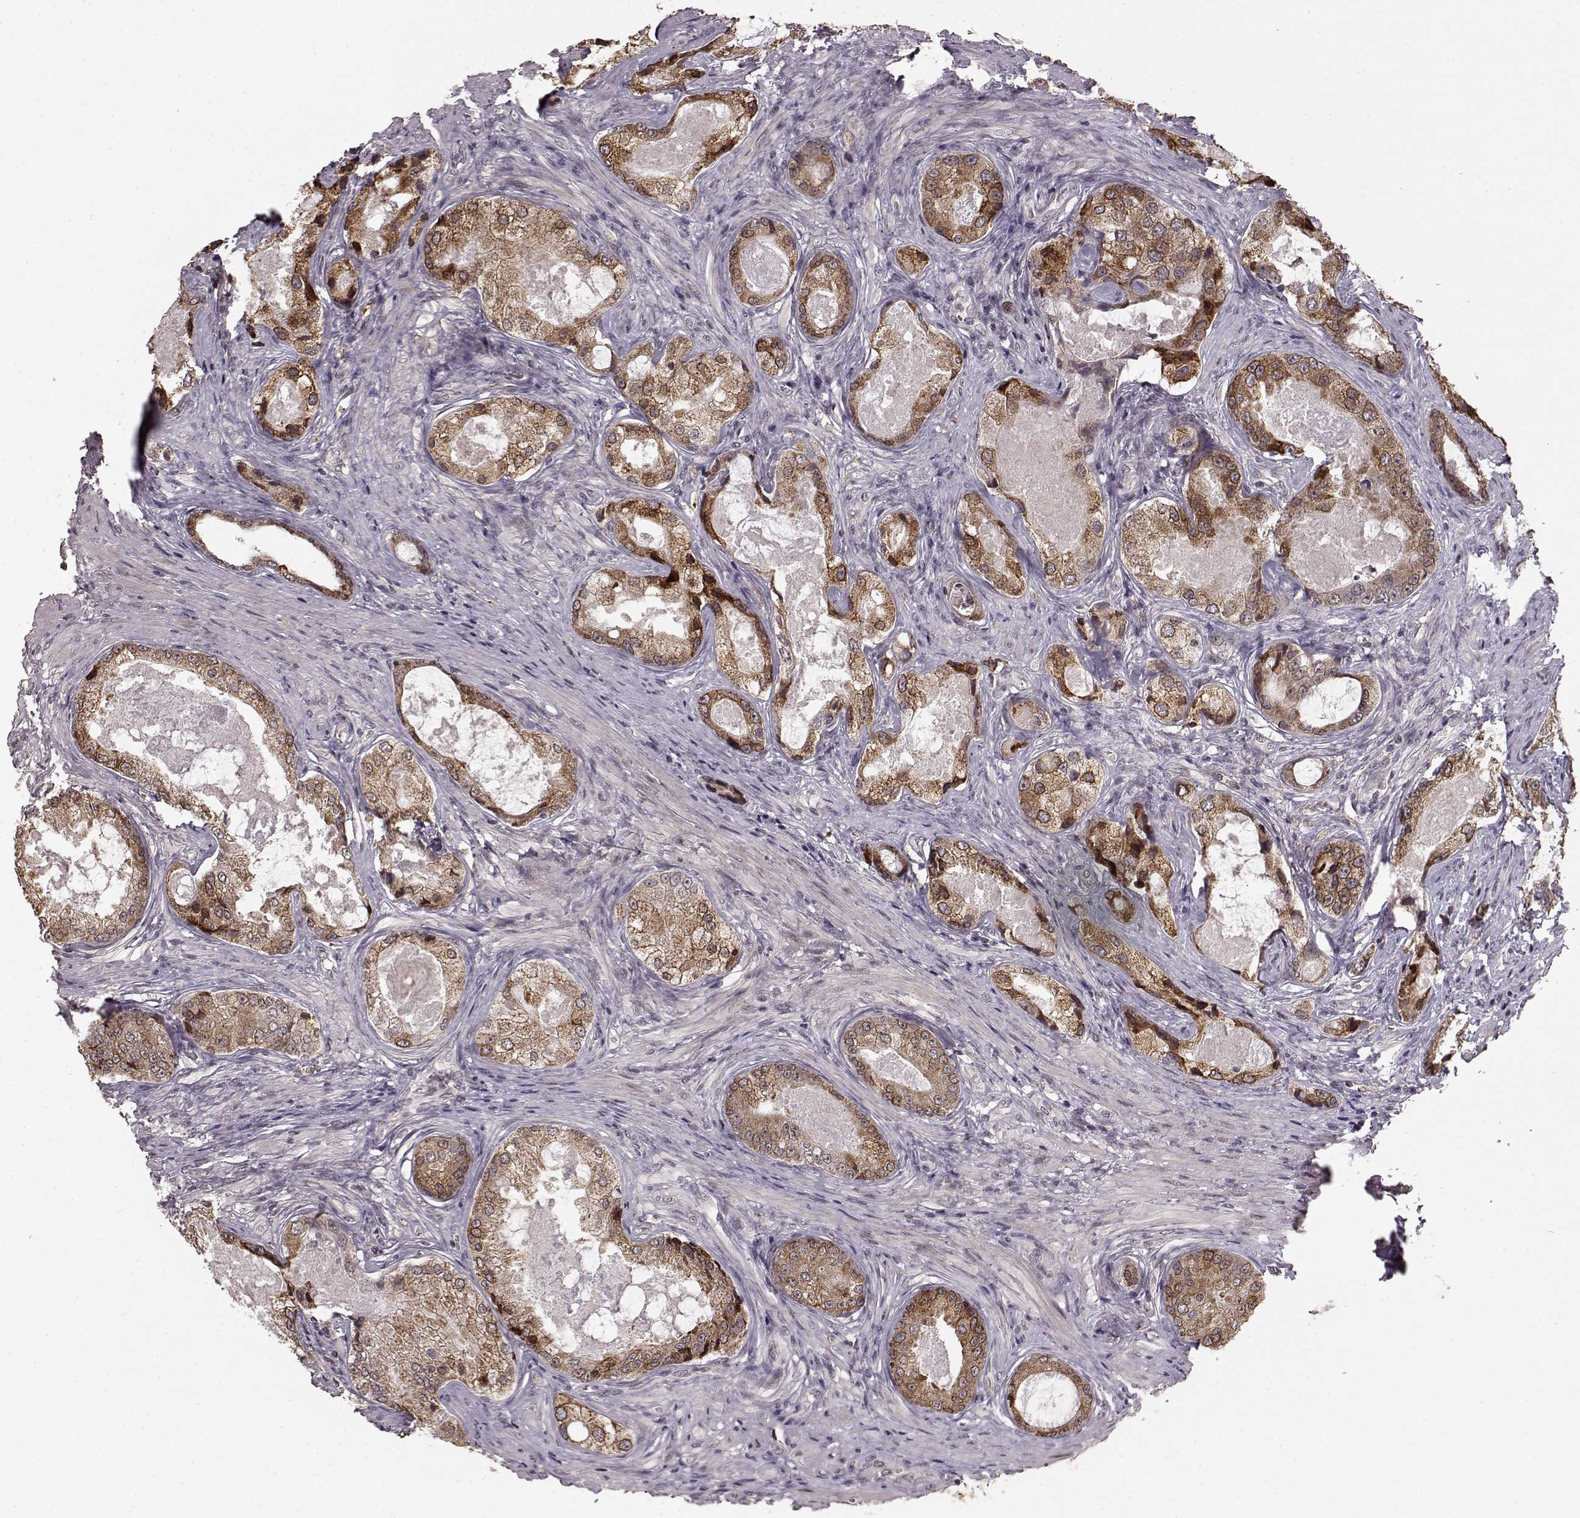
{"staining": {"intensity": "moderate", "quantity": ">75%", "location": "cytoplasmic/membranous"}, "tissue": "prostate cancer", "cell_type": "Tumor cells", "image_type": "cancer", "snomed": [{"axis": "morphology", "description": "Adenocarcinoma, Low grade"}, {"axis": "topography", "description": "Prostate"}], "caption": "Immunohistochemical staining of prostate cancer displays medium levels of moderate cytoplasmic/membranous positivity in about >75% of tumor cells.", "gene": "ELOVL5", "patient": {"sex": "male", "age": 68}}